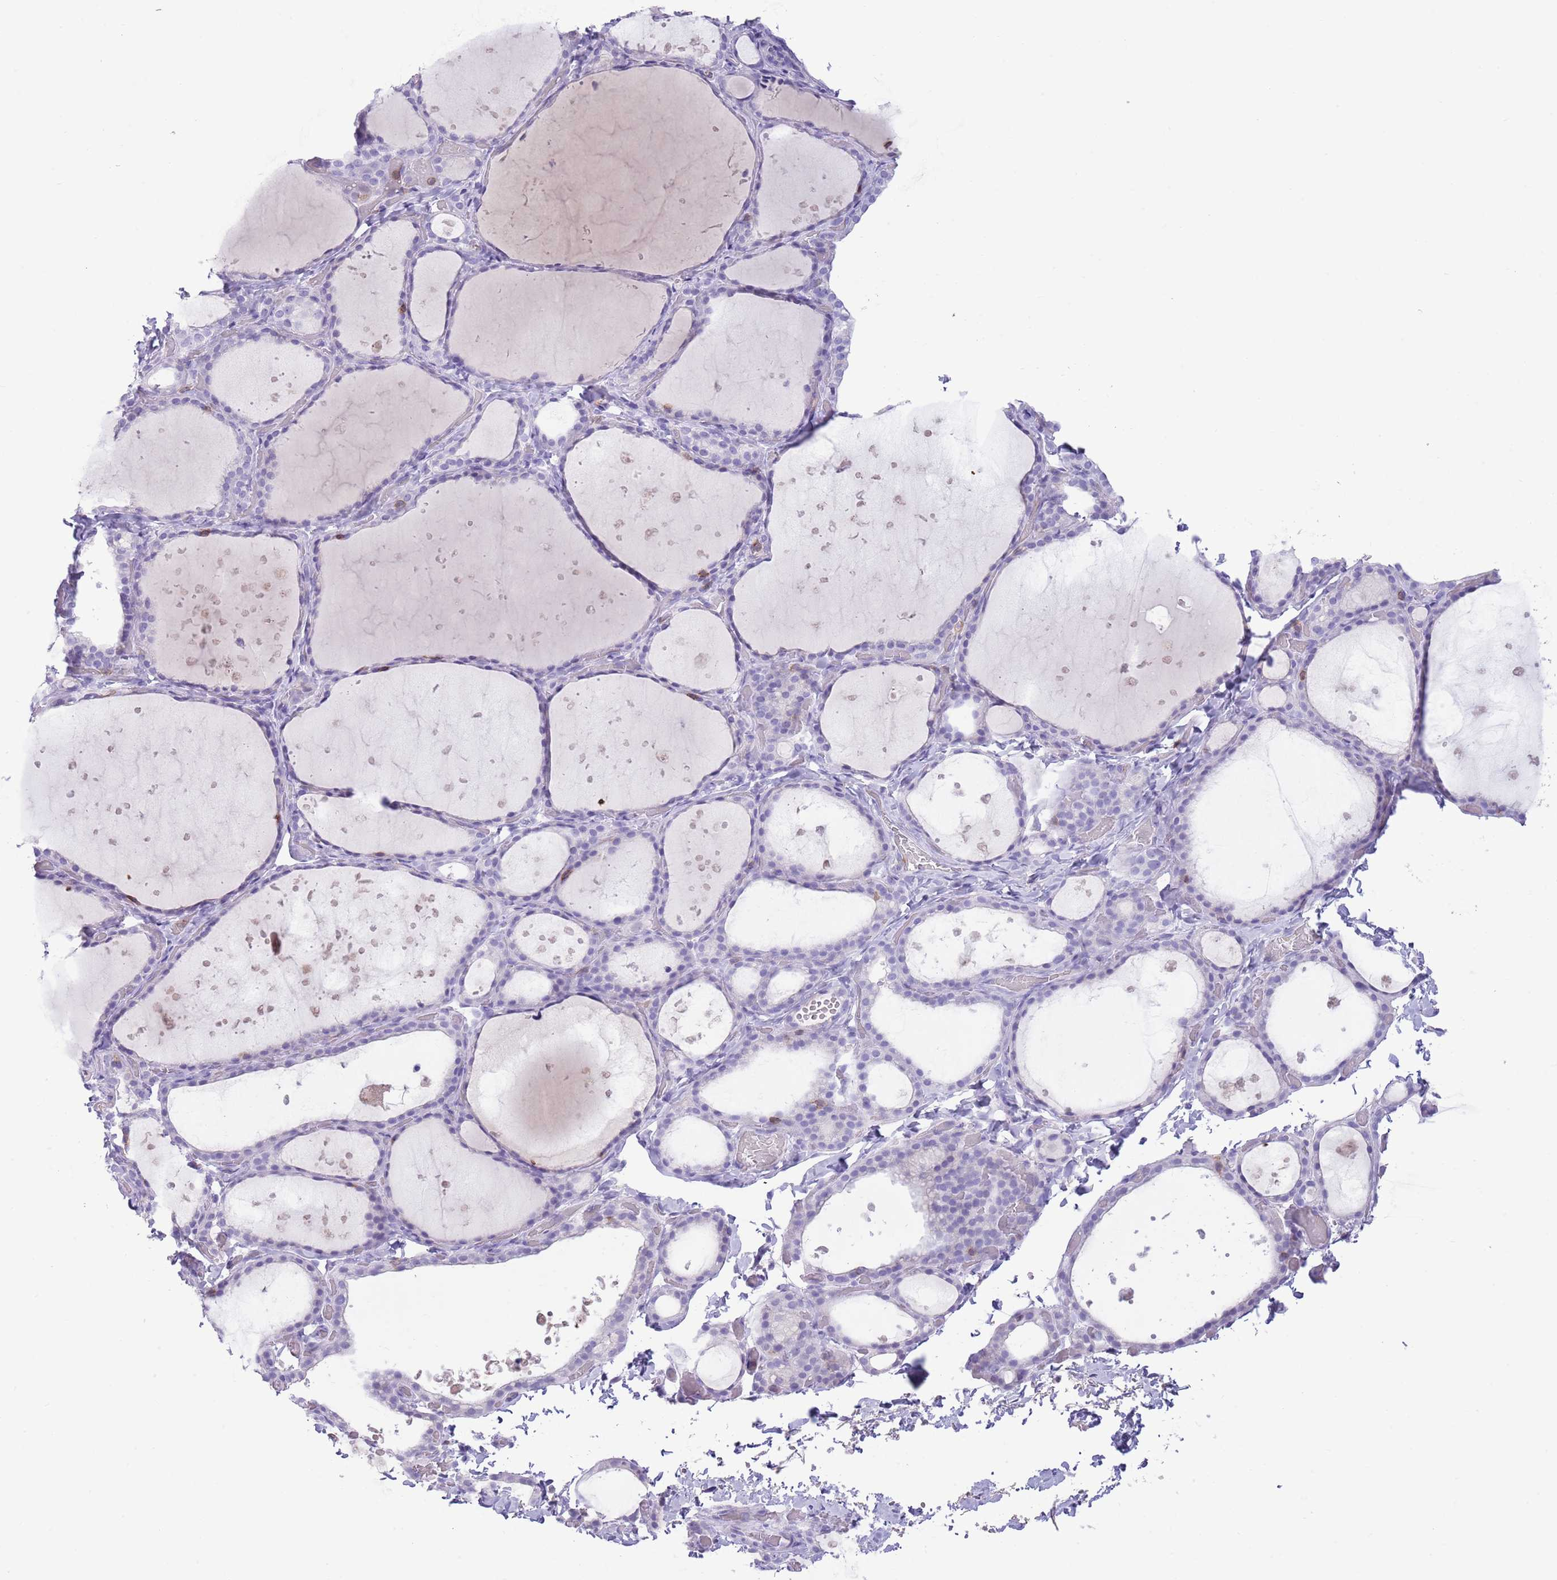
{"staining": {"intensity": "negative", "quantity": "none", "location": "none"}, "tissue": "thyroid gland", "cell_type": "Glandular cells", "image_type": "normal", "snomed": [{"axis": "morphology", "description": "Normal tissue, NOS"}, {"axis": "topography", "description": "Thyroid gland"}], "caption": "High power microscopy photomicrograph of an IHC histopathology image of benign thyroid gland, revealing no significant expression in glandular cells.", "gene": "OR4Q3", "patient": {"sex": "female", "age": 44}}